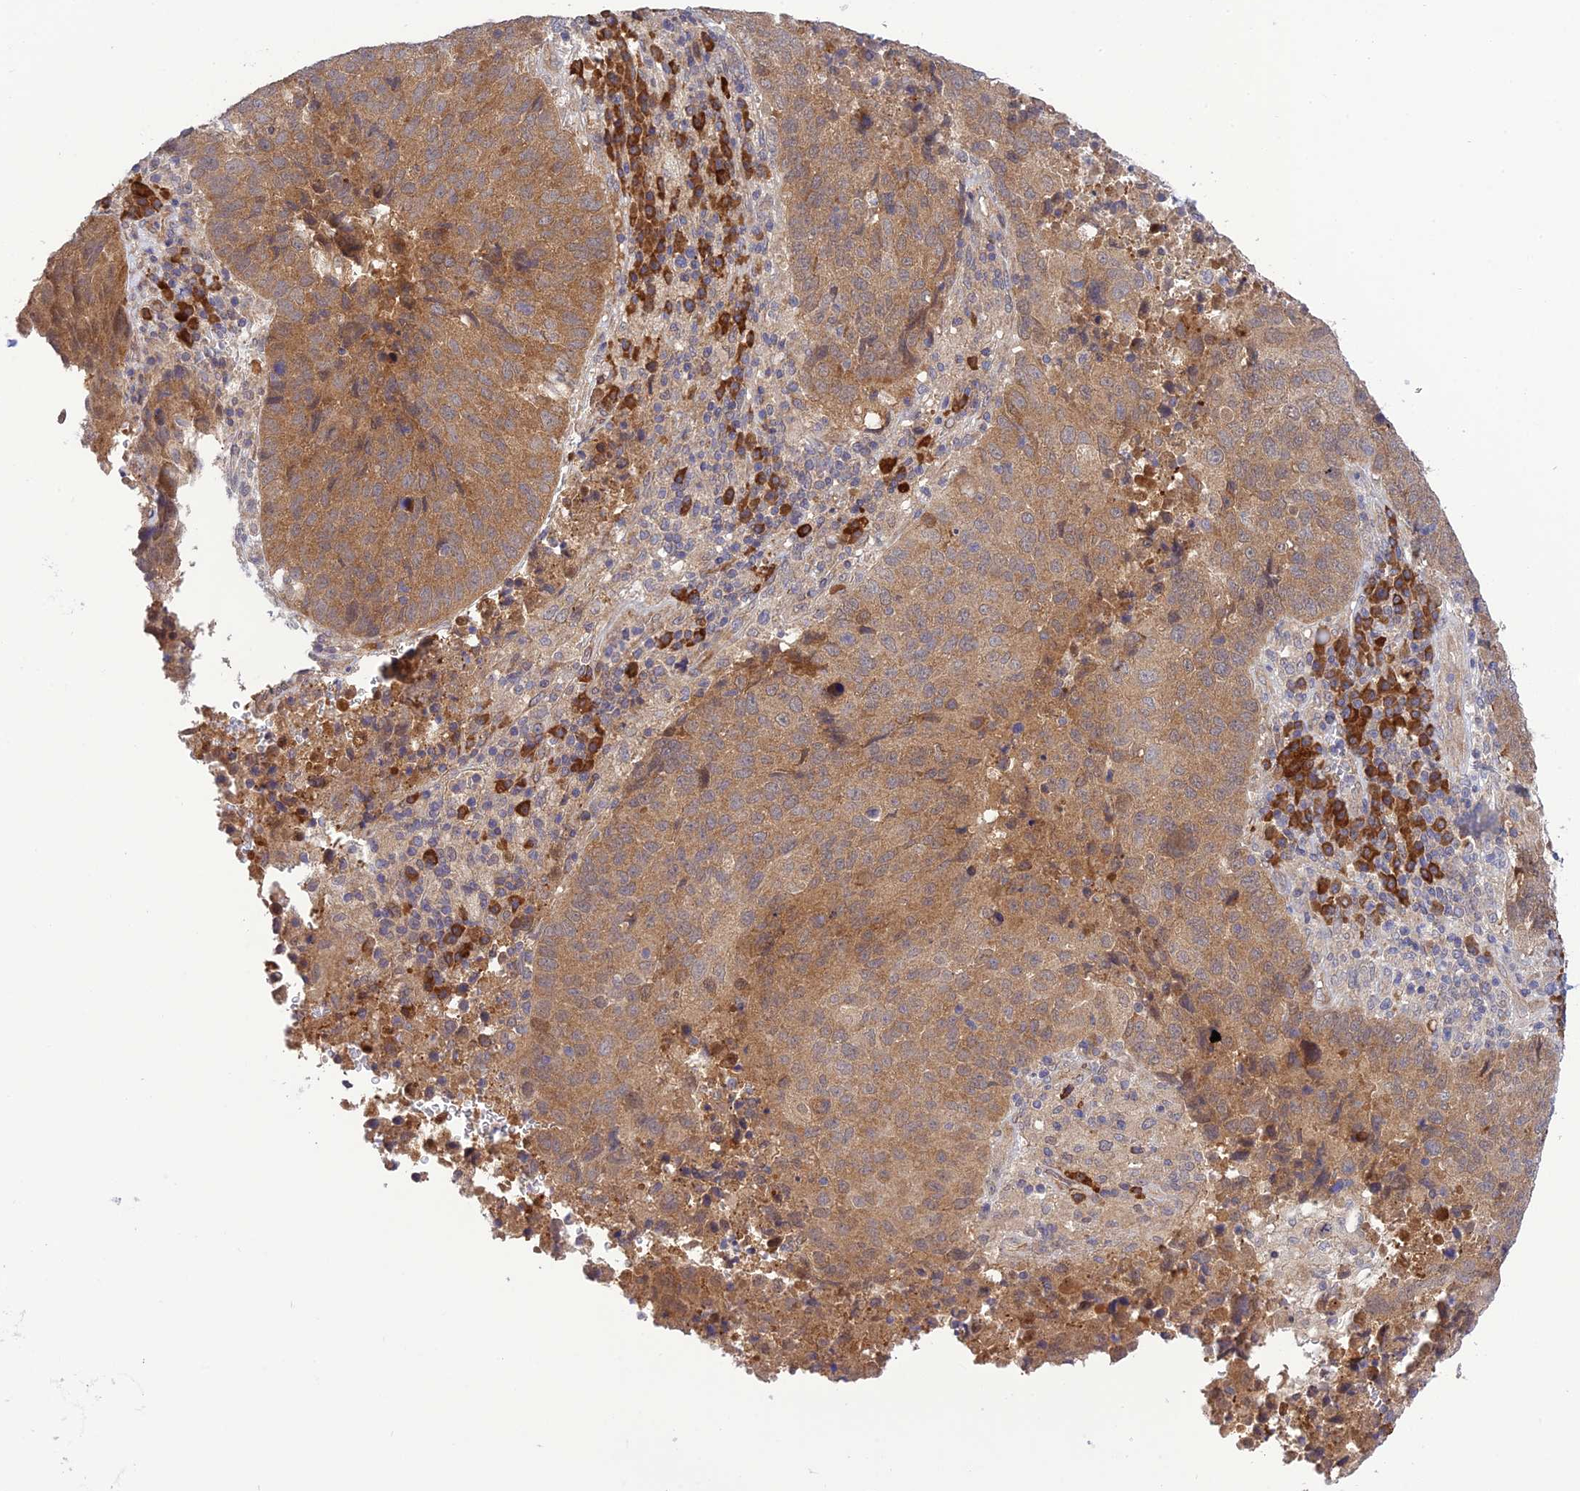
{"staining": {"intensity": "moderate", "quantity": ">75%", "location": "cytoplasmic/membranous"}, "tissue": "lung cancer", "cell_type": "Tumor cells", "image_type": "cancer", "snomed": [{"axis": "morphology", "description": "Squamous cell carcinoma, NOS"}, {"axis": "topography", "description": "Lung"}], "caption": "This is an image of immunohistochemistry (IHC) staining of lung cancer (squamous cell carcinoma), which shows moderate expression in the cytoplasmic/membranous of tumor cells.", "gene": "UROS", "patient": {"sex": "male", "age": 73}}